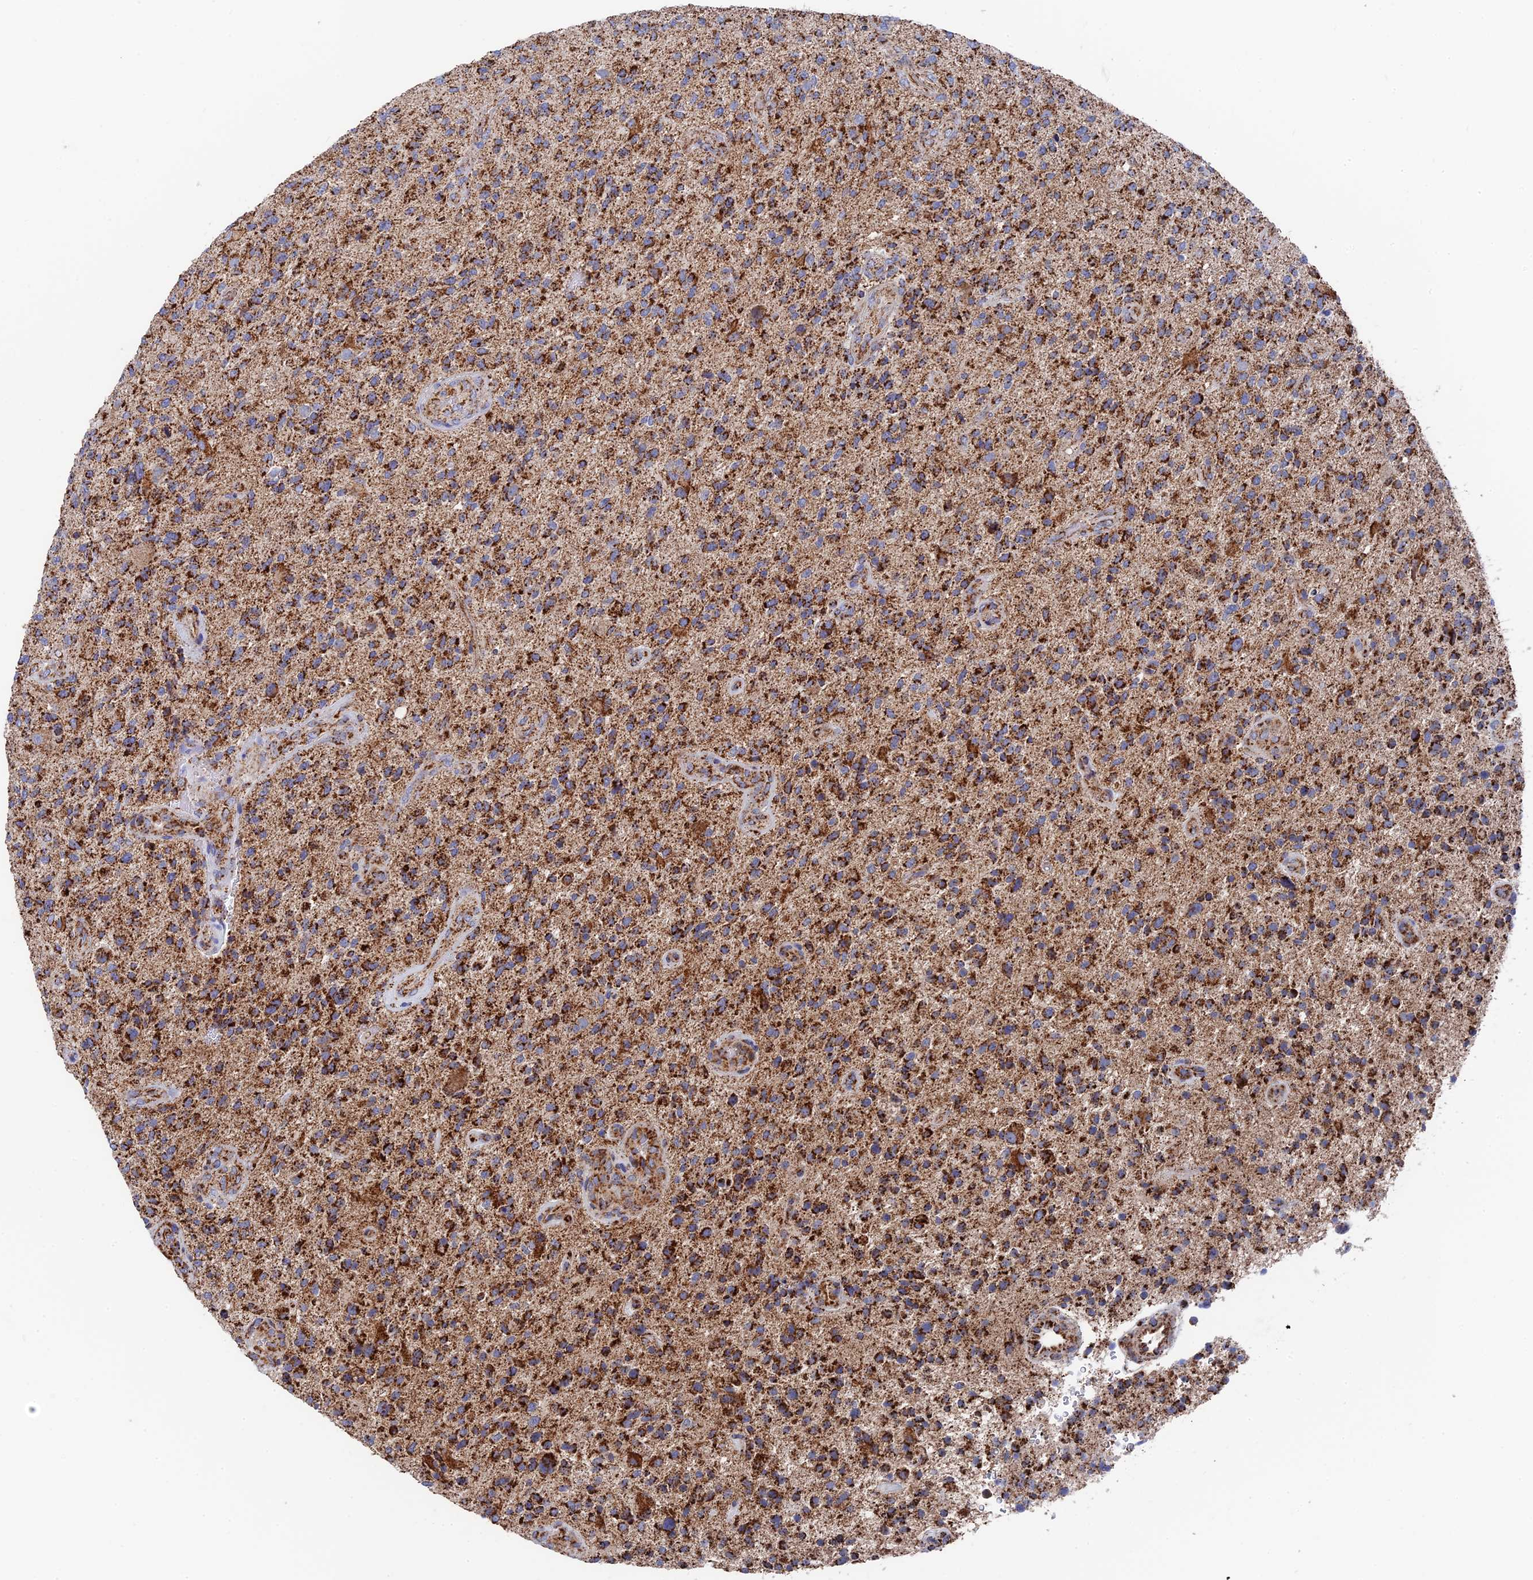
{"staining": {"intensity": "strong", "quantity": ">75%", "location": "cytoplasmic/membranous"}, "tissue": "glioma", "cell_type": "Tumor cells", "image_type": "cancer", "snomed": [{"axis": "morphology", "description": "Glioma, malignant, High grade"}, {"axis": "topography", "description": "Brain"}], "caption": "This micrograph exhibits glioma stained with immunohistochemistry (IHC) to label a protein in brown. The cytoplasmic/membranous of tumor cells show strong positivity for the protein. Nuclei are counter-stained blue.", "gene": "HAUS8", "patient": {"sex": "male", "age": 47}}